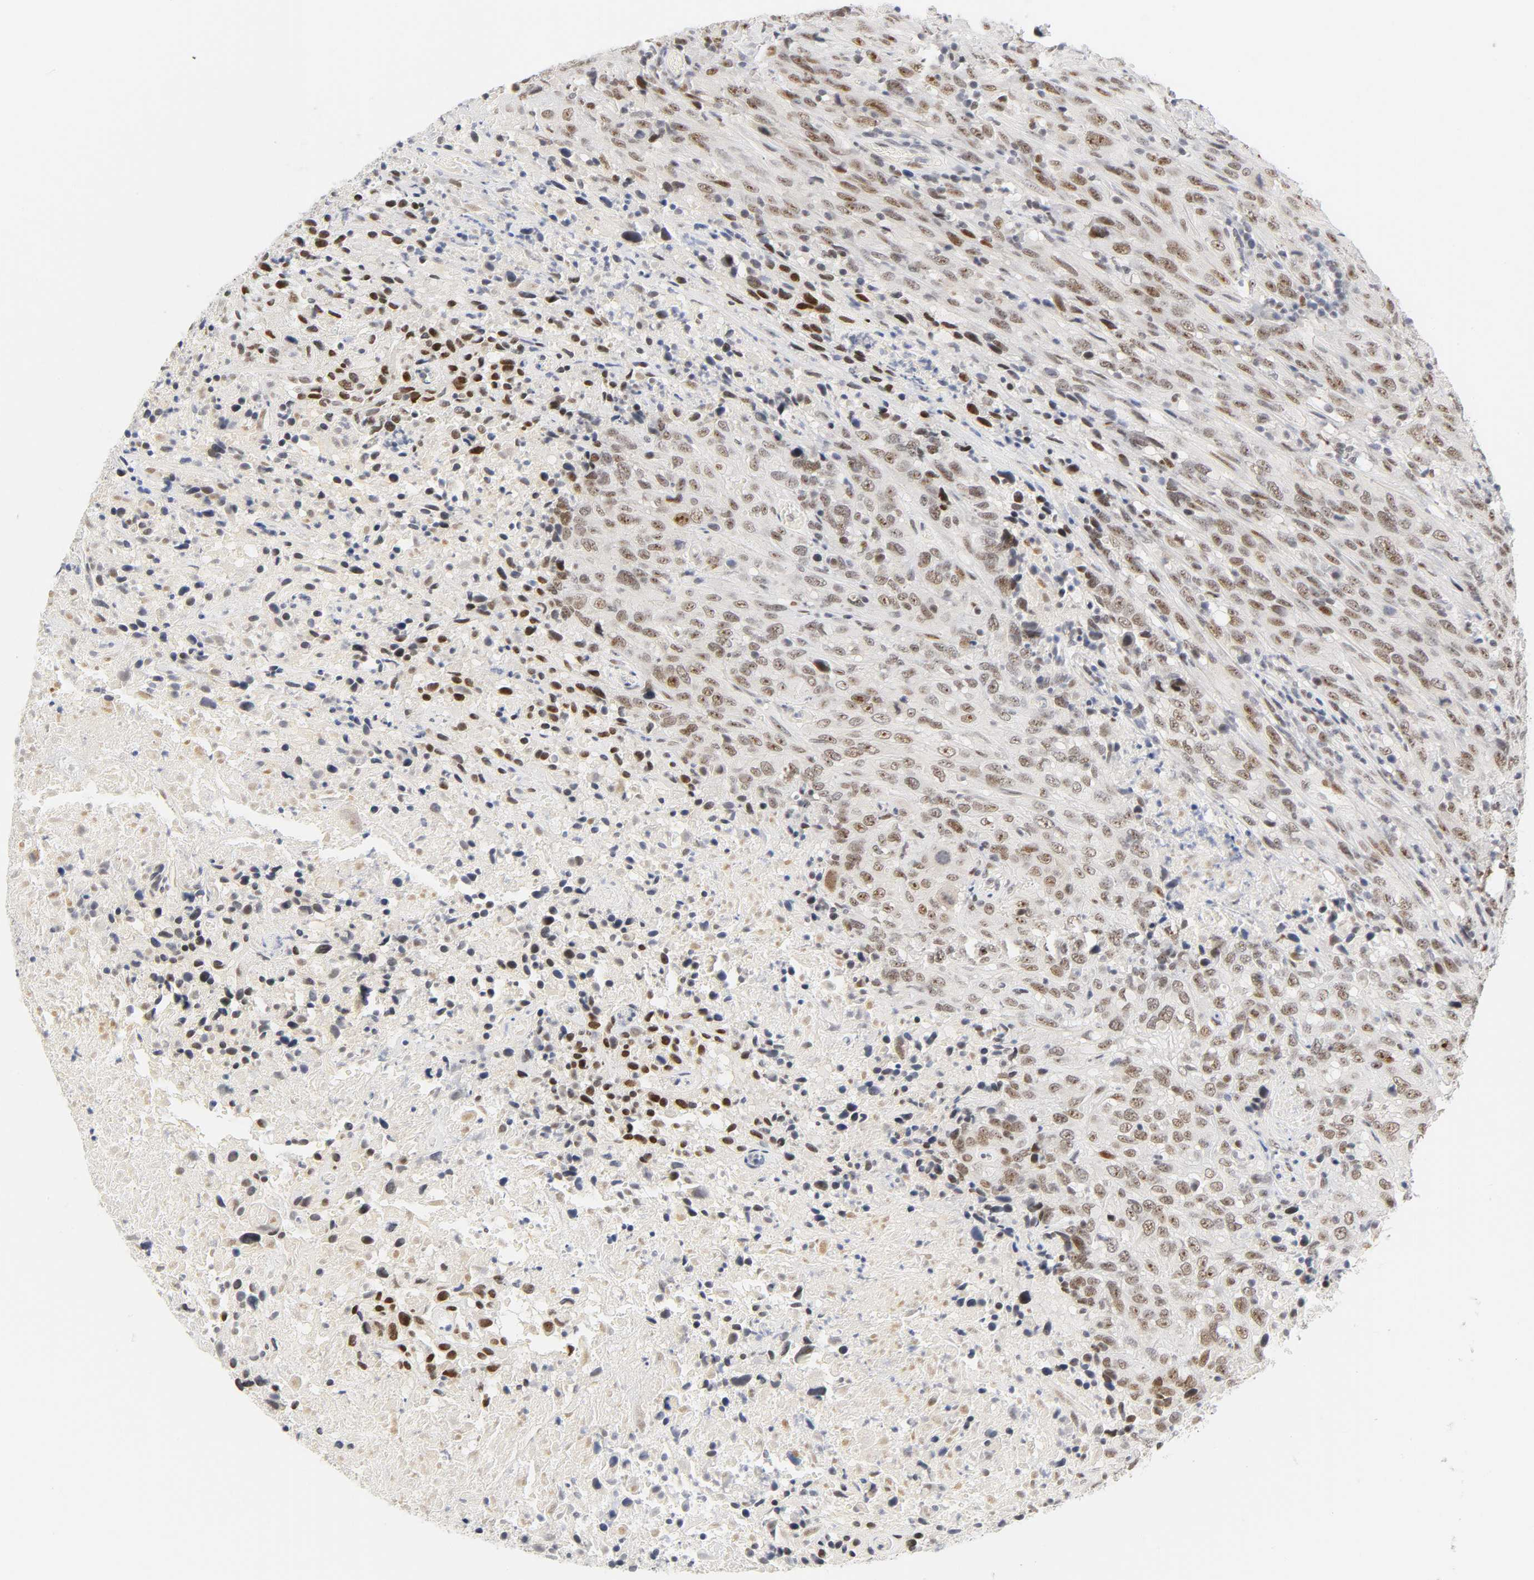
{"staining": {"intensity": "moderate", "quantity": "25%-75%", "location": "nuclear"}, "tissue": "urothelial cancer", "cell_type": "Tumor cells", "image_type": "cancer", "snomed": [{"axis": "morphology", "description": "Urothelial carcinoma, High grade"}, {"axis": "topography", "description": "Urinary bladder"}], "caption": "The immunohistochemical stain shows moderate nuclear staining in tumor cells of urothelial cancer tissue.", "gene": "MNAT1", "patient": {"sex": "male", "age": 61}}